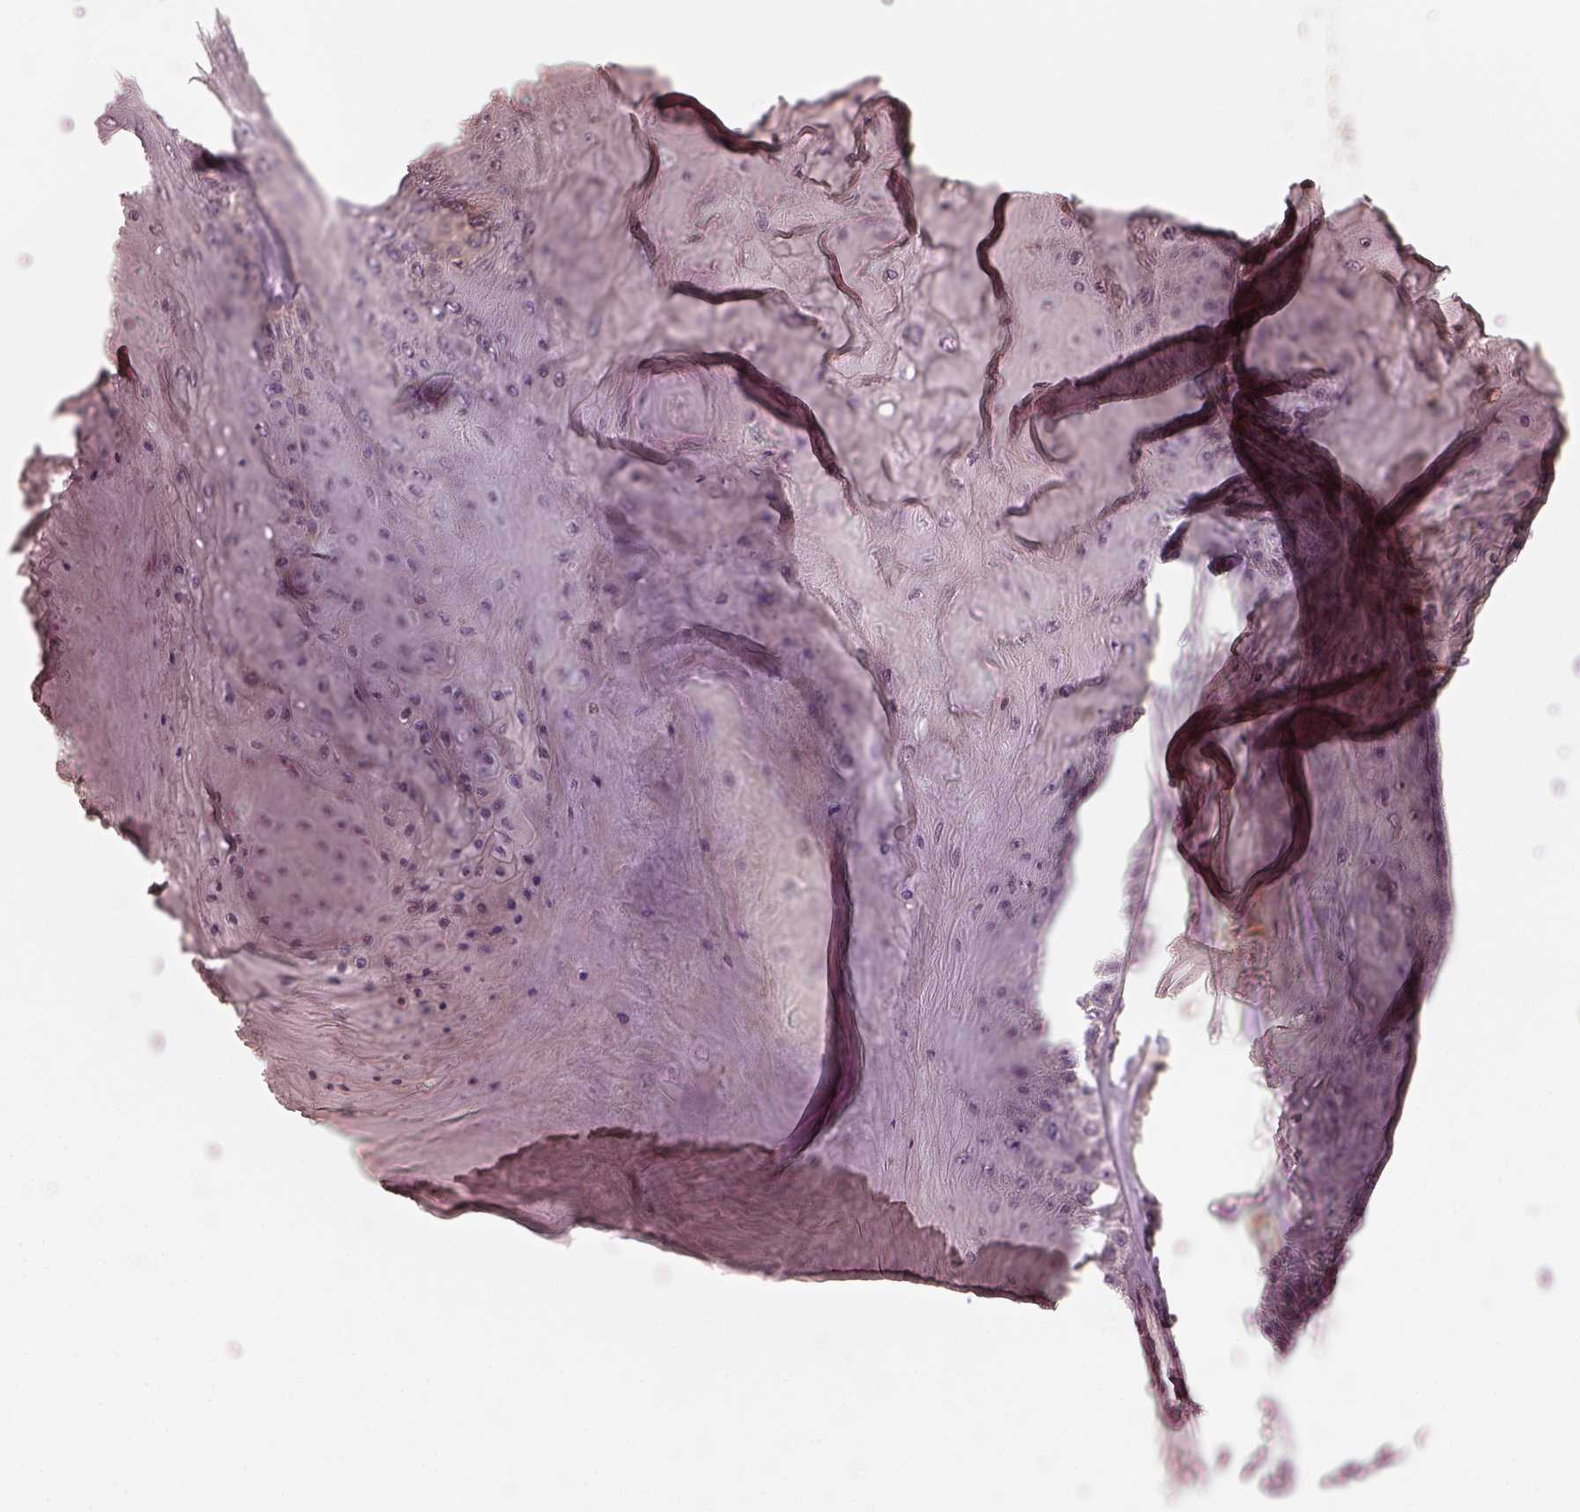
{"staining": {"intensity": "negative", "quantity": "none", "location": "none"}, "tissue": "skin cancer", "cell_type": "Tumor cells", "image_type": "cancer", "snomed": [{"axis": "morphology", "description": "Squamous cell carcinoma, NOS"}, {"axis": "topography", "description": "Skin"}], "caption": "Immunohistochemical staining of human squamous cell carcinoma (skin) demonstrates no significant positivity in tumor cells.", "gene": "FAM107B", "patient": {"sex": "male", "age": 62}}